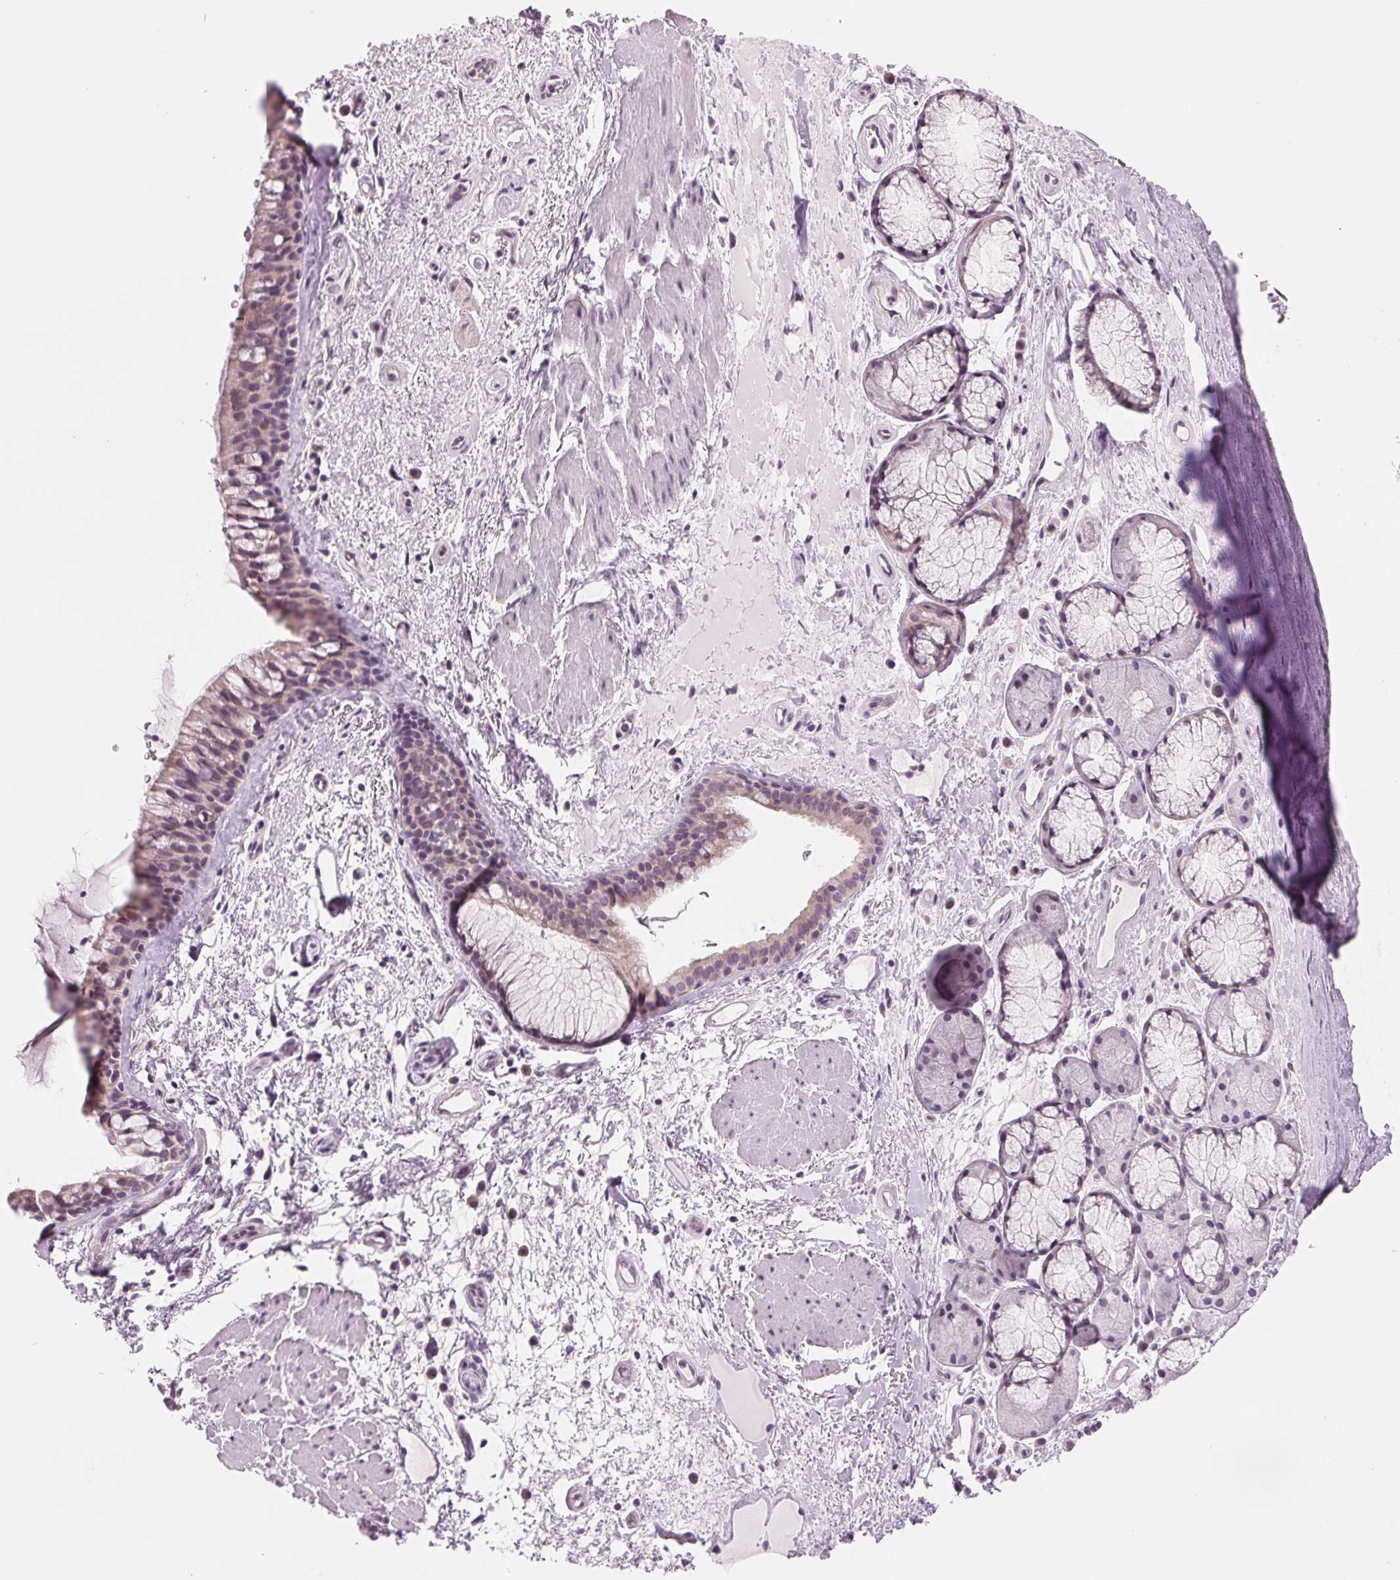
{"staining": {"intensity": "weak", "quantity": "<25%", "location": "cytoplasmic/membranous"}, "tissue": "bronchus", "cell_type": "Respiratory epithelial cells", "image_type": "normal", "snomed": [{"axis": "morphology", "description": "Normal tissue, NOS"}, {"axis": "topography", "description": "Bronchus"}], "caption": "The photomicrograph reveals no staining of respiratory epithelial cells in unremarkable bronchus.", "gene": "CCDC168", "patient": {"sex": "male", "age": 48}}